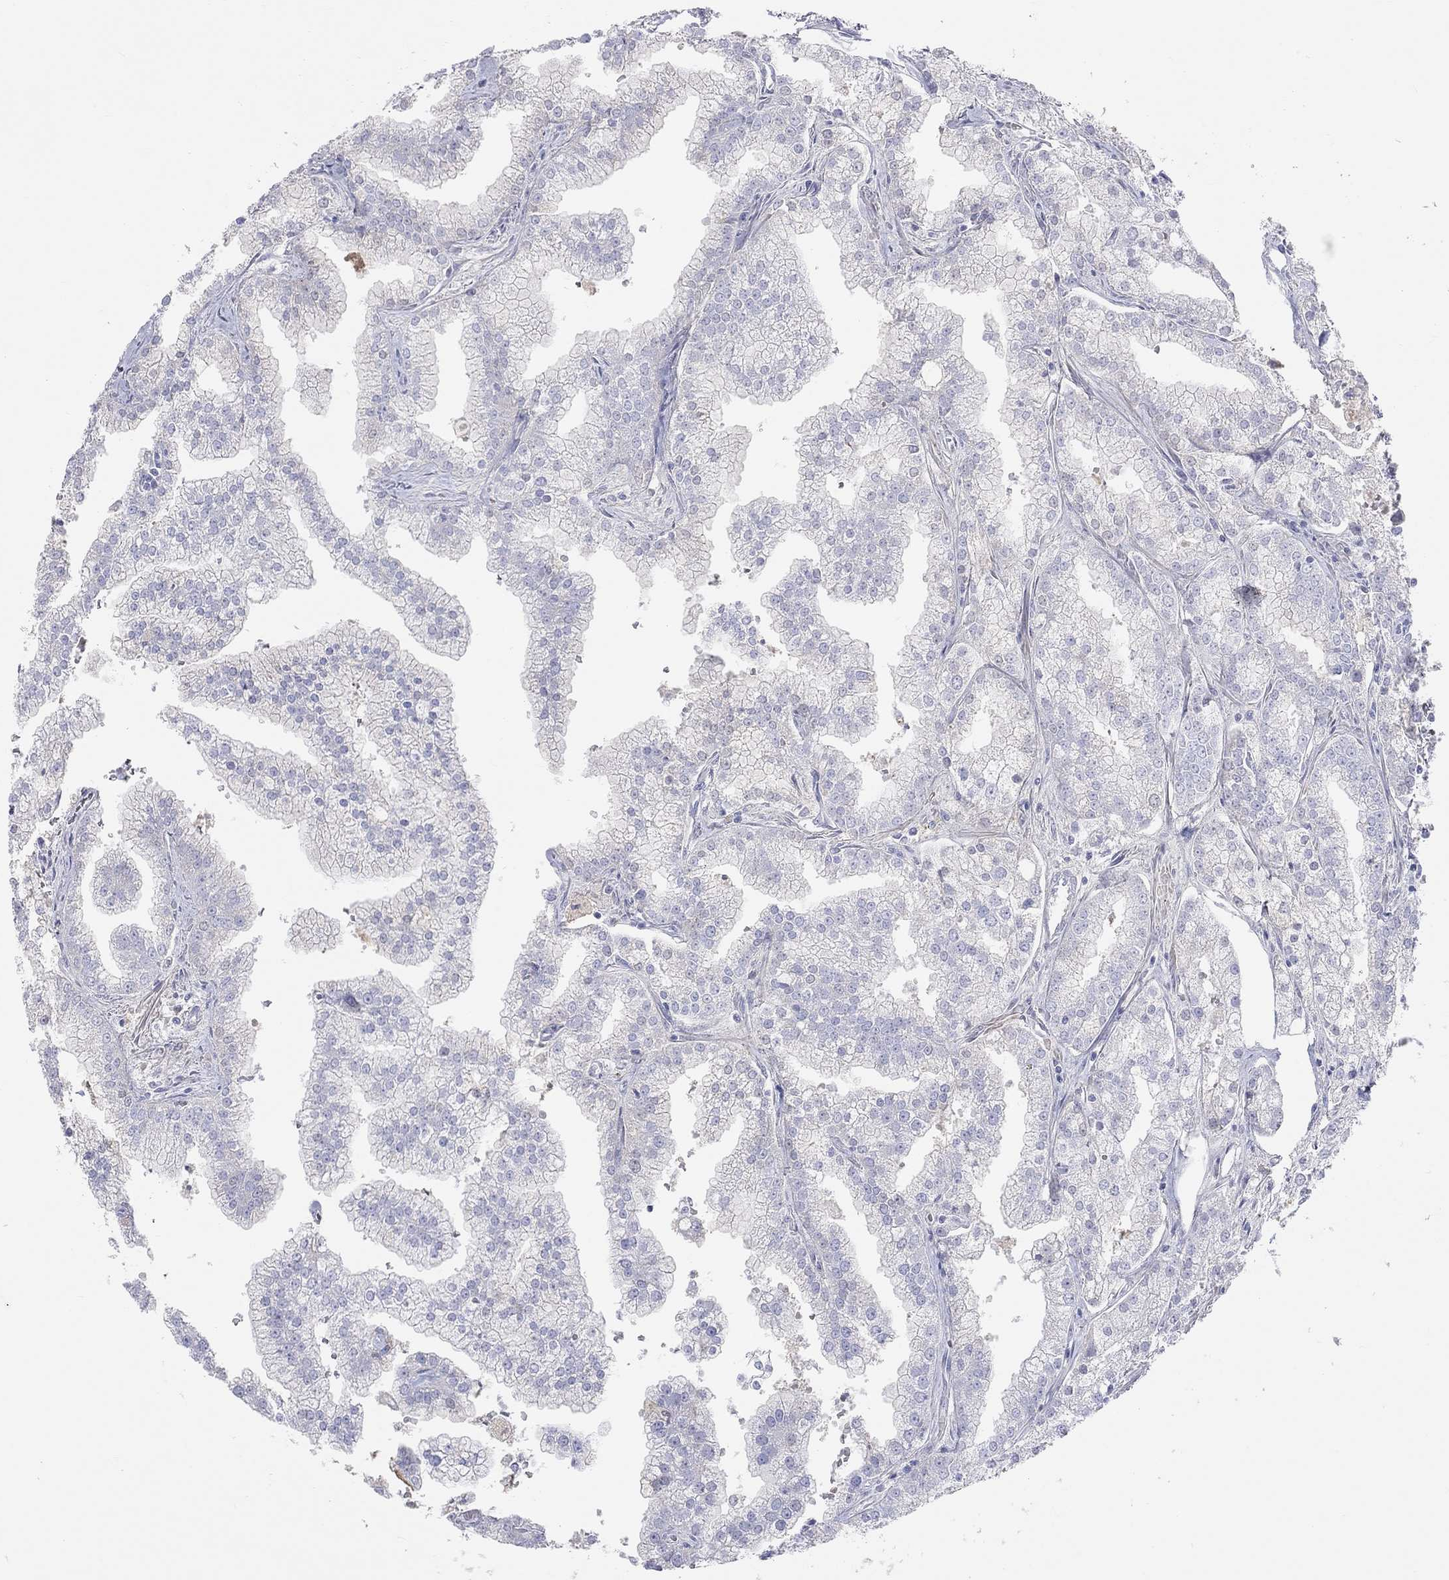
{"staining": {"intensity": "negative", "quantity": "none", "location": "none"}, "tissue": "prostate cancer", "cell_type": "Tumor cells", "image_type": "cancer", "snomed": [{"axis": "morphology", "description": "Adenocarcinoma, NOS"}, {"axis": "topography", "description": "Prostate"}], "caption": "Histopathology image shows no significant protein staining in tumor cells of prostate adenocarcinoma. Brightfield microscopy of immunohistochemistry stained with DAB (brown) and hematoxylin (blue), captured at high magnification.", "gene": "ST7L", "patient": {"sex": "male", "age": 70}}